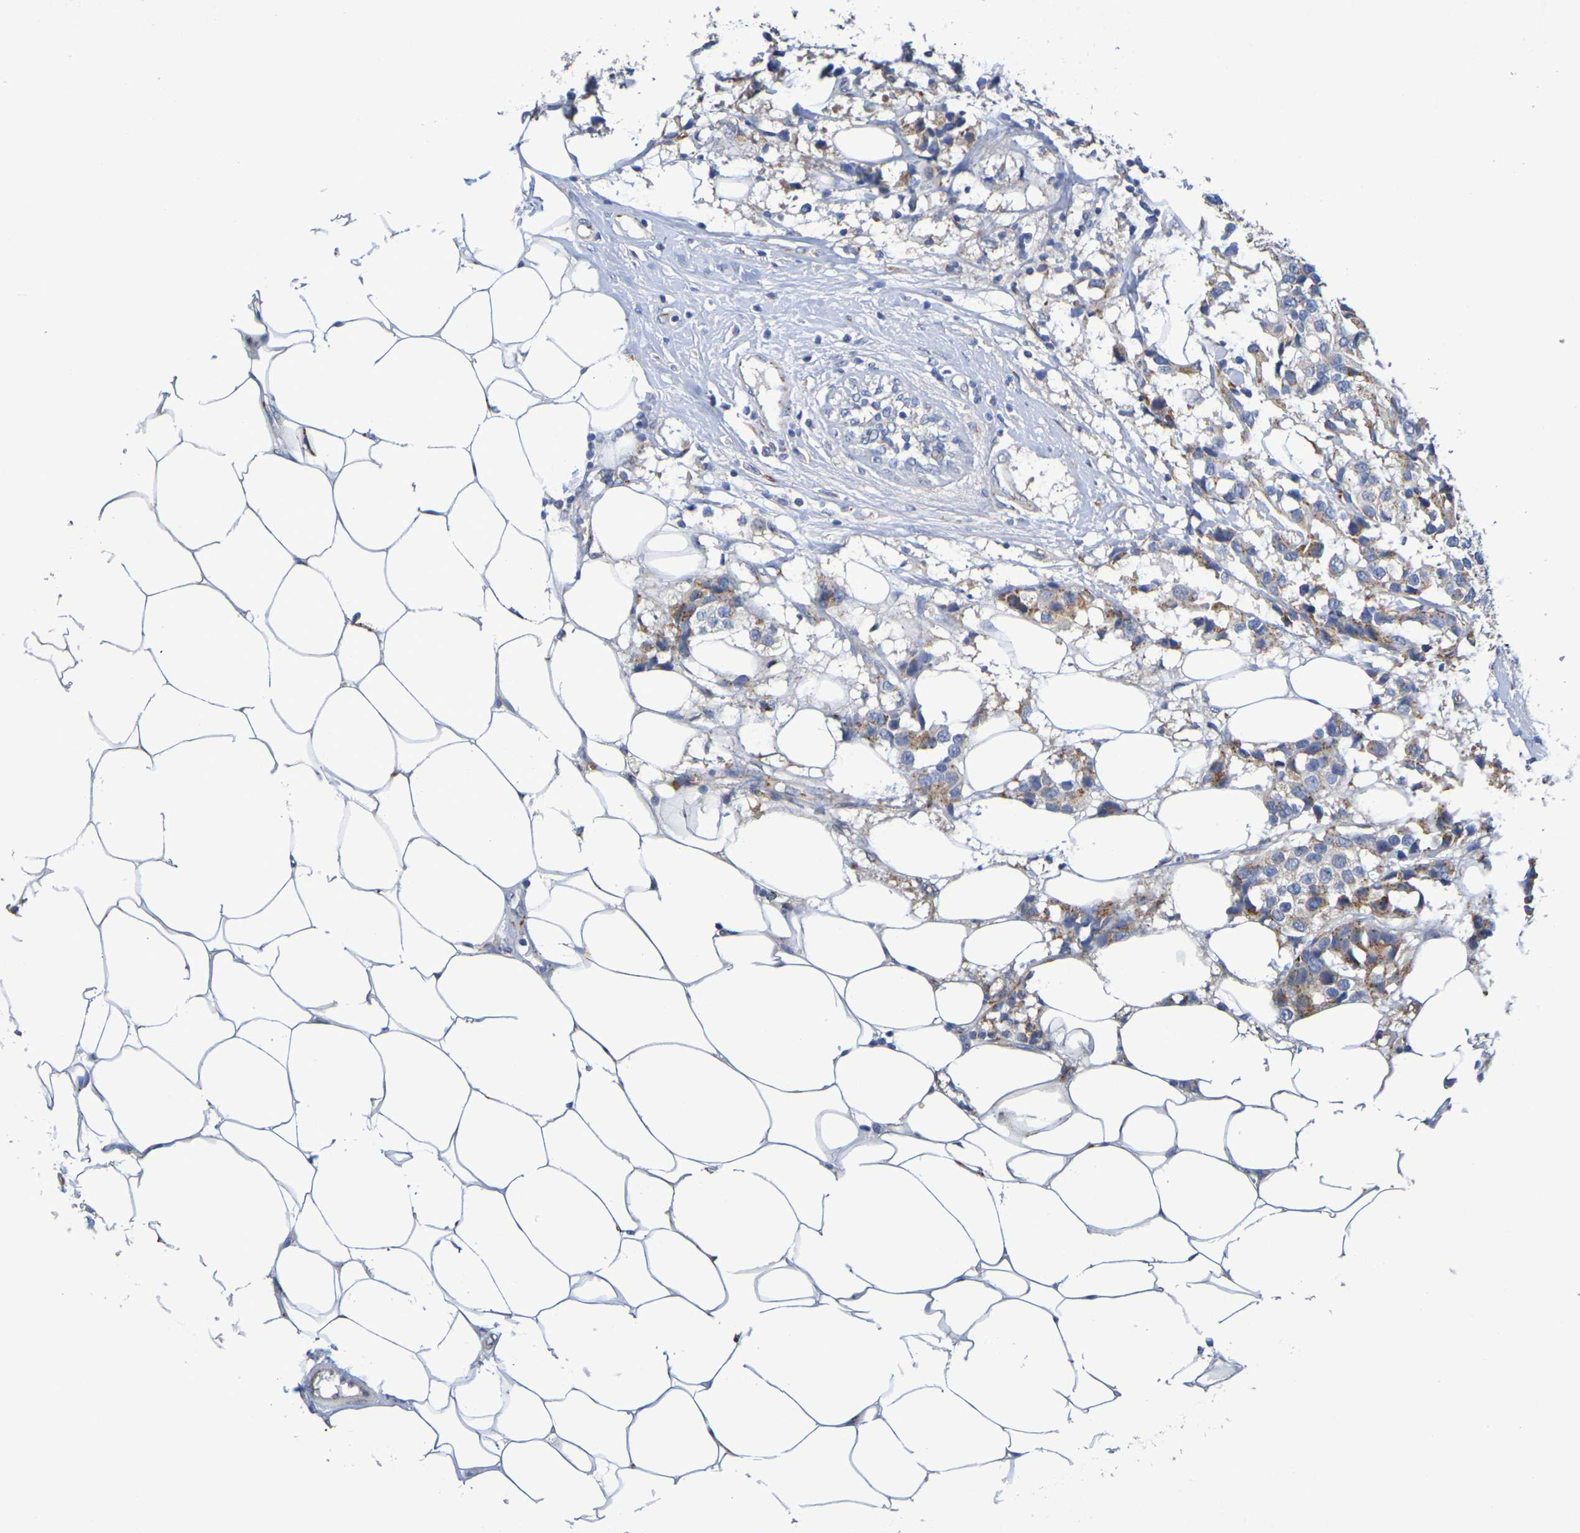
{"staining": {"intensity": "moderate", "quantity": "25%-75%", "location": "cytoplasmic/membranous"}, "tissue": "breast cancer", "cell_type": "Tumor cells", "image_type": "cancer", "snomed": [{"axis": "morphology", "description": "Normal tissue, NOS"}, {"axis": "morphology", "description": "Duct carcinoma"}, {"axis": "topography", "description": "Breast"}], "caption": "The micrograph demonstrates staining of breast cancer (infiltrating ductal carcinoma), revealing moderate cytoplasmic/membranous protein expression (brown color) within tumor cells.", "gene": "DCP2", "patient": {"sex": "female", "age": 39}}